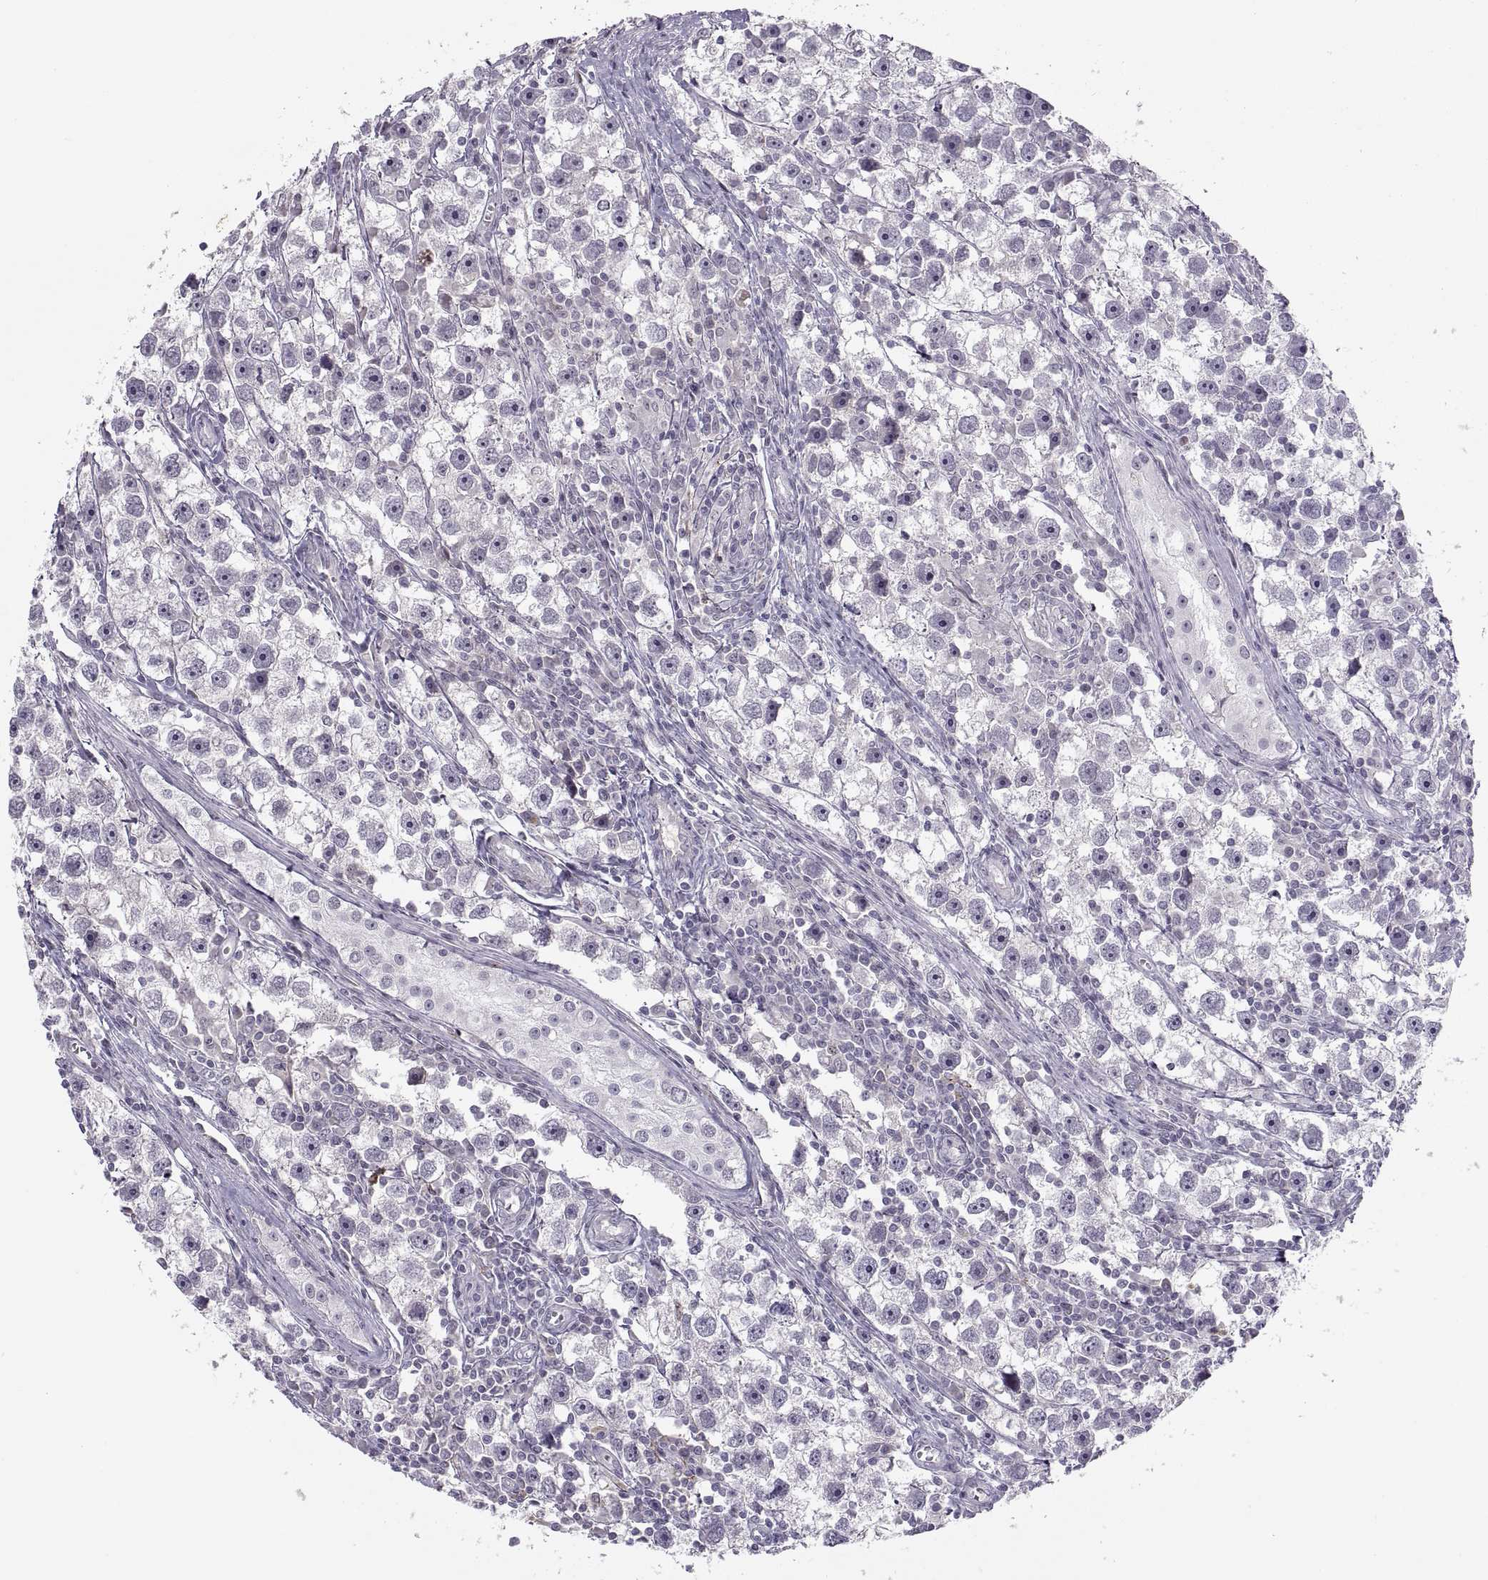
{"staining": {"intensity": "negative", "quantity": "none", "location": "none"}, "tissue": "testis cancer", "cell_type": "Tumor cells", "image_type": "cancer", "snomed": [{"axis": "morphology", "description": "Seminoma, NOS"}, {"axis": "topography", "description": "Testis"}], "caption": "DAB (3,3'-diaminobenzidine) immunohistochemical staining of human testis cancer demonstrates no significant positivity in tumor cells.", "gene": "CHCT1", "patient": {"sex": "male", "age": 30}}